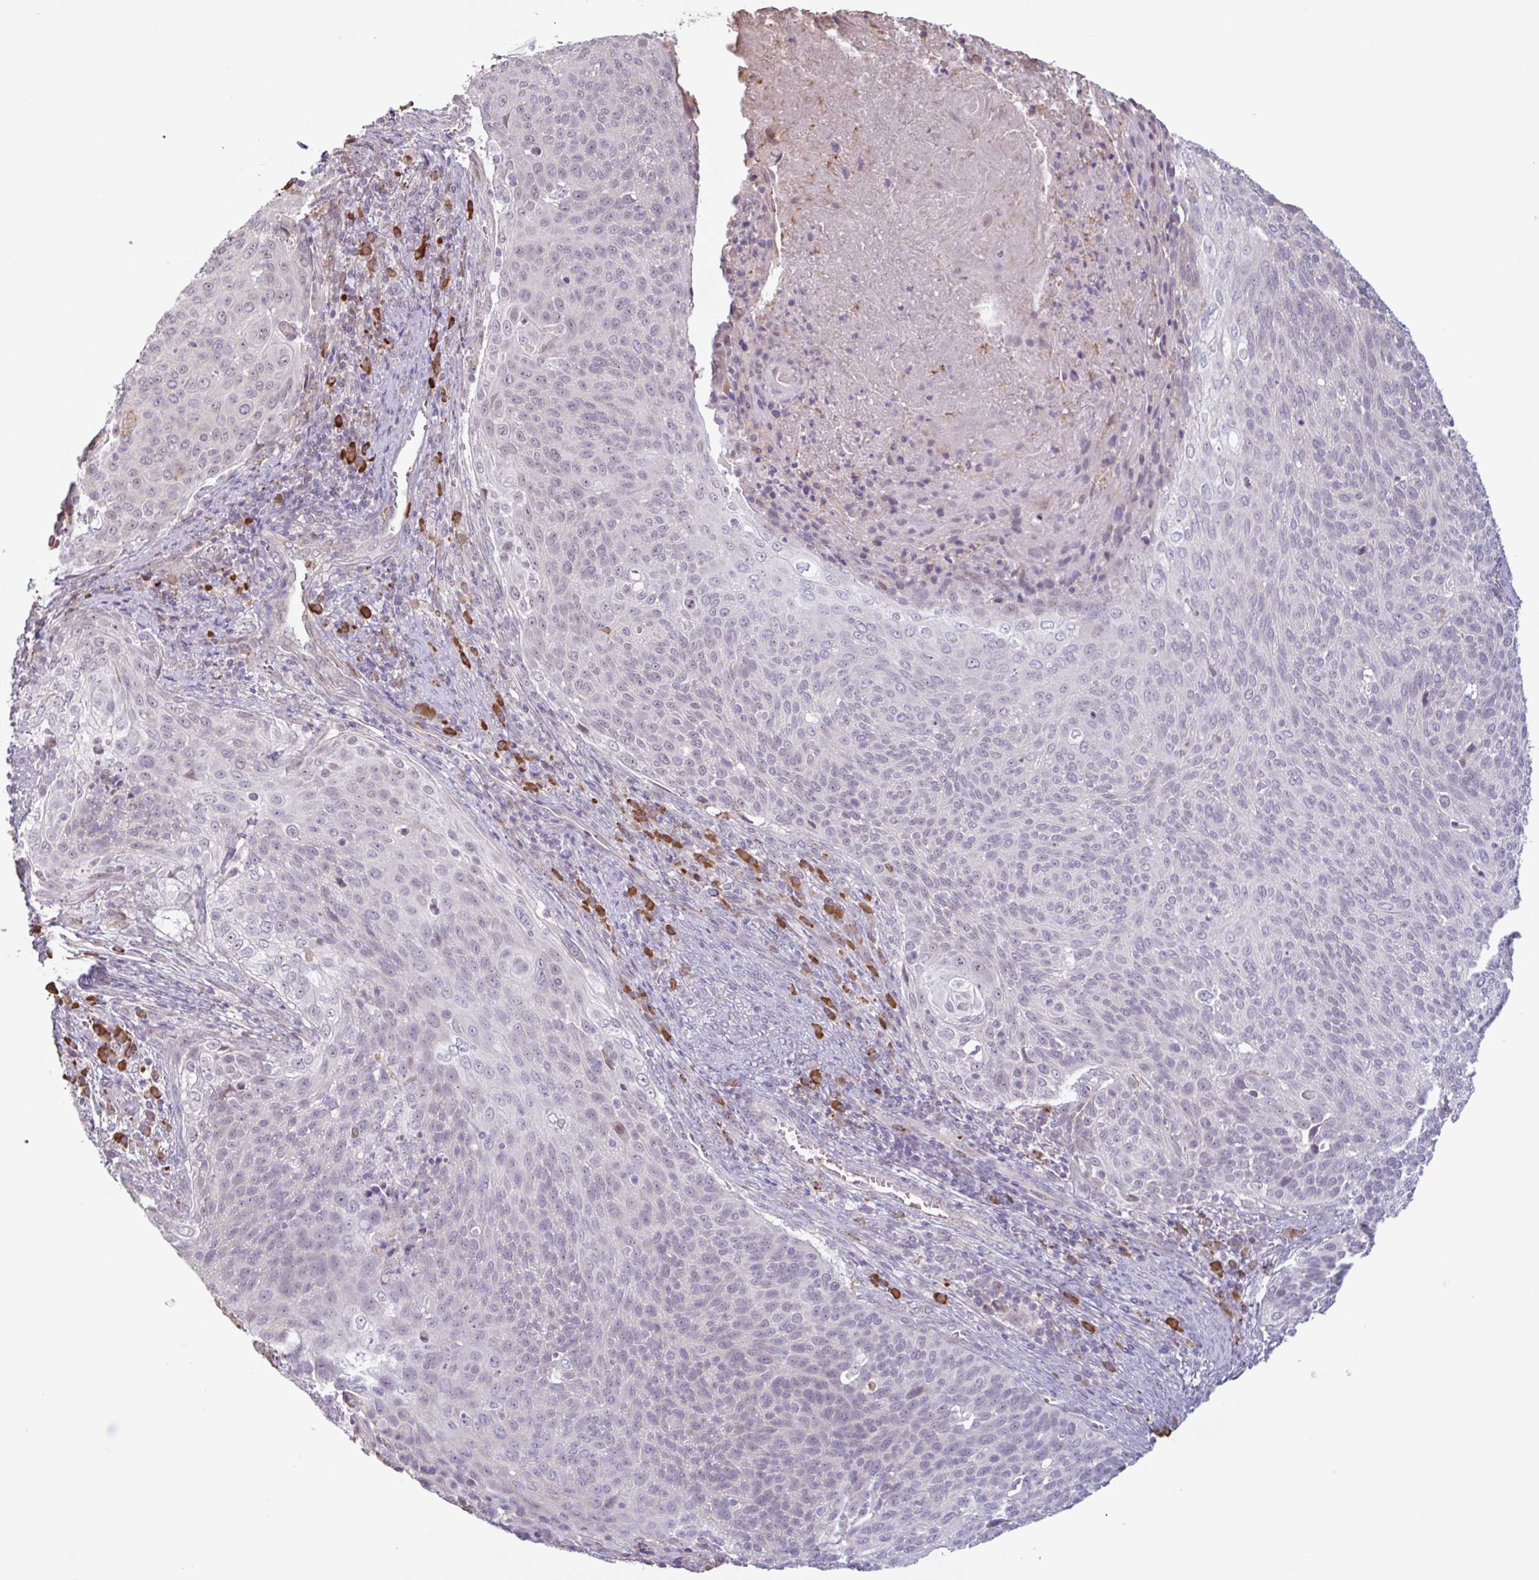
{"staining": {"intensity": "negative", "quantity": "none", "location": "none"}, "tissue": "cervical cancer", "cell_type": "Tumor cells", "image_type": "cancer", "snomed": [{"axis": "morphology", "description": "Squamous cell carcinoma, NOS"}, {"axis": "topography", "description": "Cervix"}], "caption": "Immunohistochemical staining of human cervical cancer demonstrates no significant positivity in tumor cells.", "gene": "TAF1D", "patient": {"sex": "female", "age": 31}}